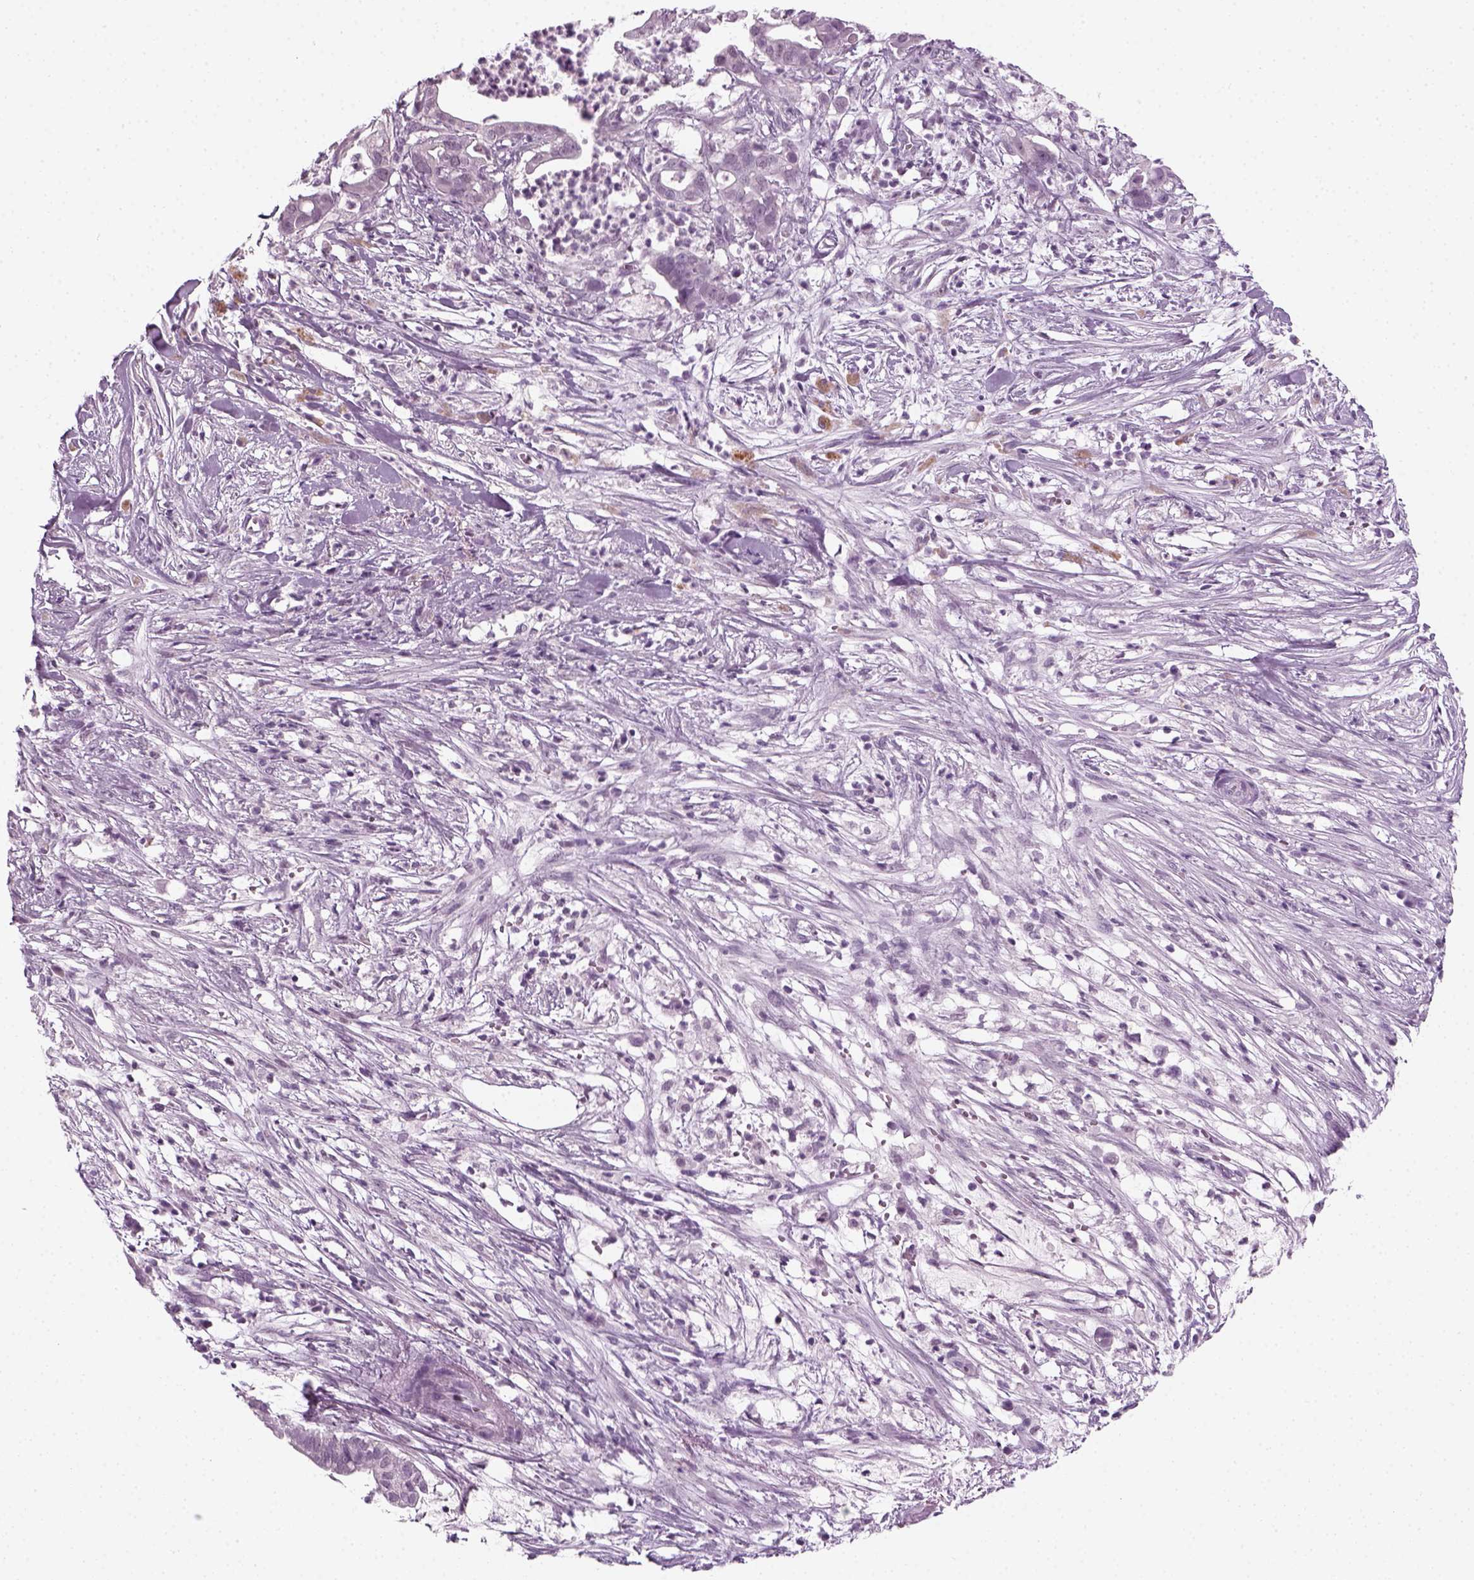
{"staining": {"intensity": "negative", "quantity": "none", "location": "none"}, "tissue": "pancreatic cancer", "cell_type": "Tumor cells", "image_type": "cancer", "snomed": [{"axis": "morphology", "description": "Adenocarcinoma, NOS"}, {"axis": "topography", "description": "Pancreas"}], "caption": "Pancreatic cancer (adenocarcinoma) was stained to show a protein in brown. There is no significant positivity in tumor cells.", "gene": "KRT75", "patient": {"sex": "male", "age": 61}}